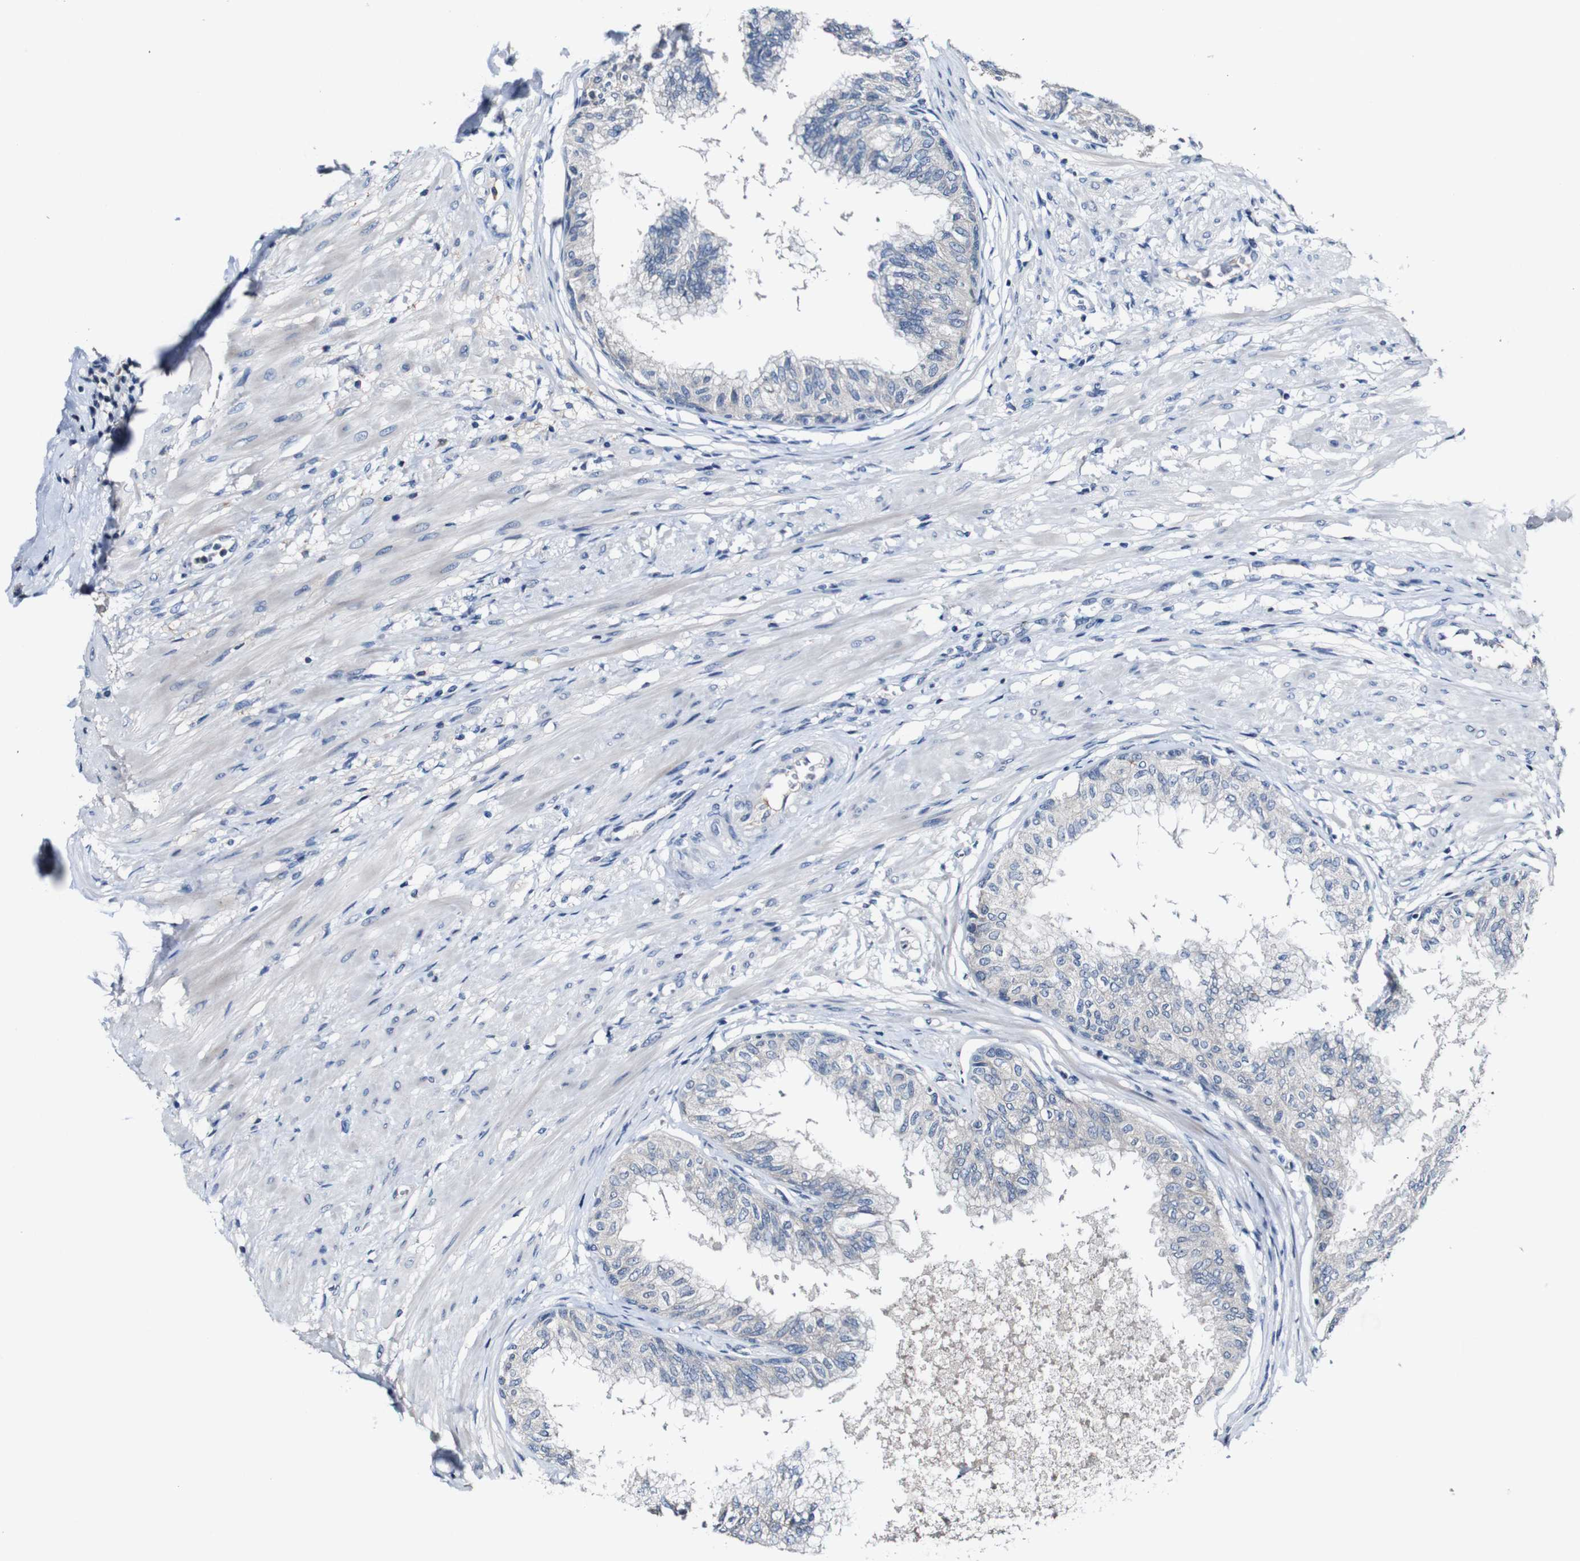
{"staining": {"intensity": "weak", "quantity": "25%-75%", "location": "cytoplasmic/membranous"}, "tissue": "prostate", "cell_type": "Glandular cells", "image_type": "normal", "snomed": [{"axis": "morphology", "description": "Normal tissue, NOS"}, {"axis": "topography", "description": "Prostate"}, {"axis": "topography", "description": "Seminal veicle"}], "caption": "Prostate was stained to show a protein in brown. There is low levels of weak cytoplasmic/membranous staining in about 25%-75% of glandular cells.", "gene": "GRAMD1A", "patient": {"sex": "male", "age": 60}}